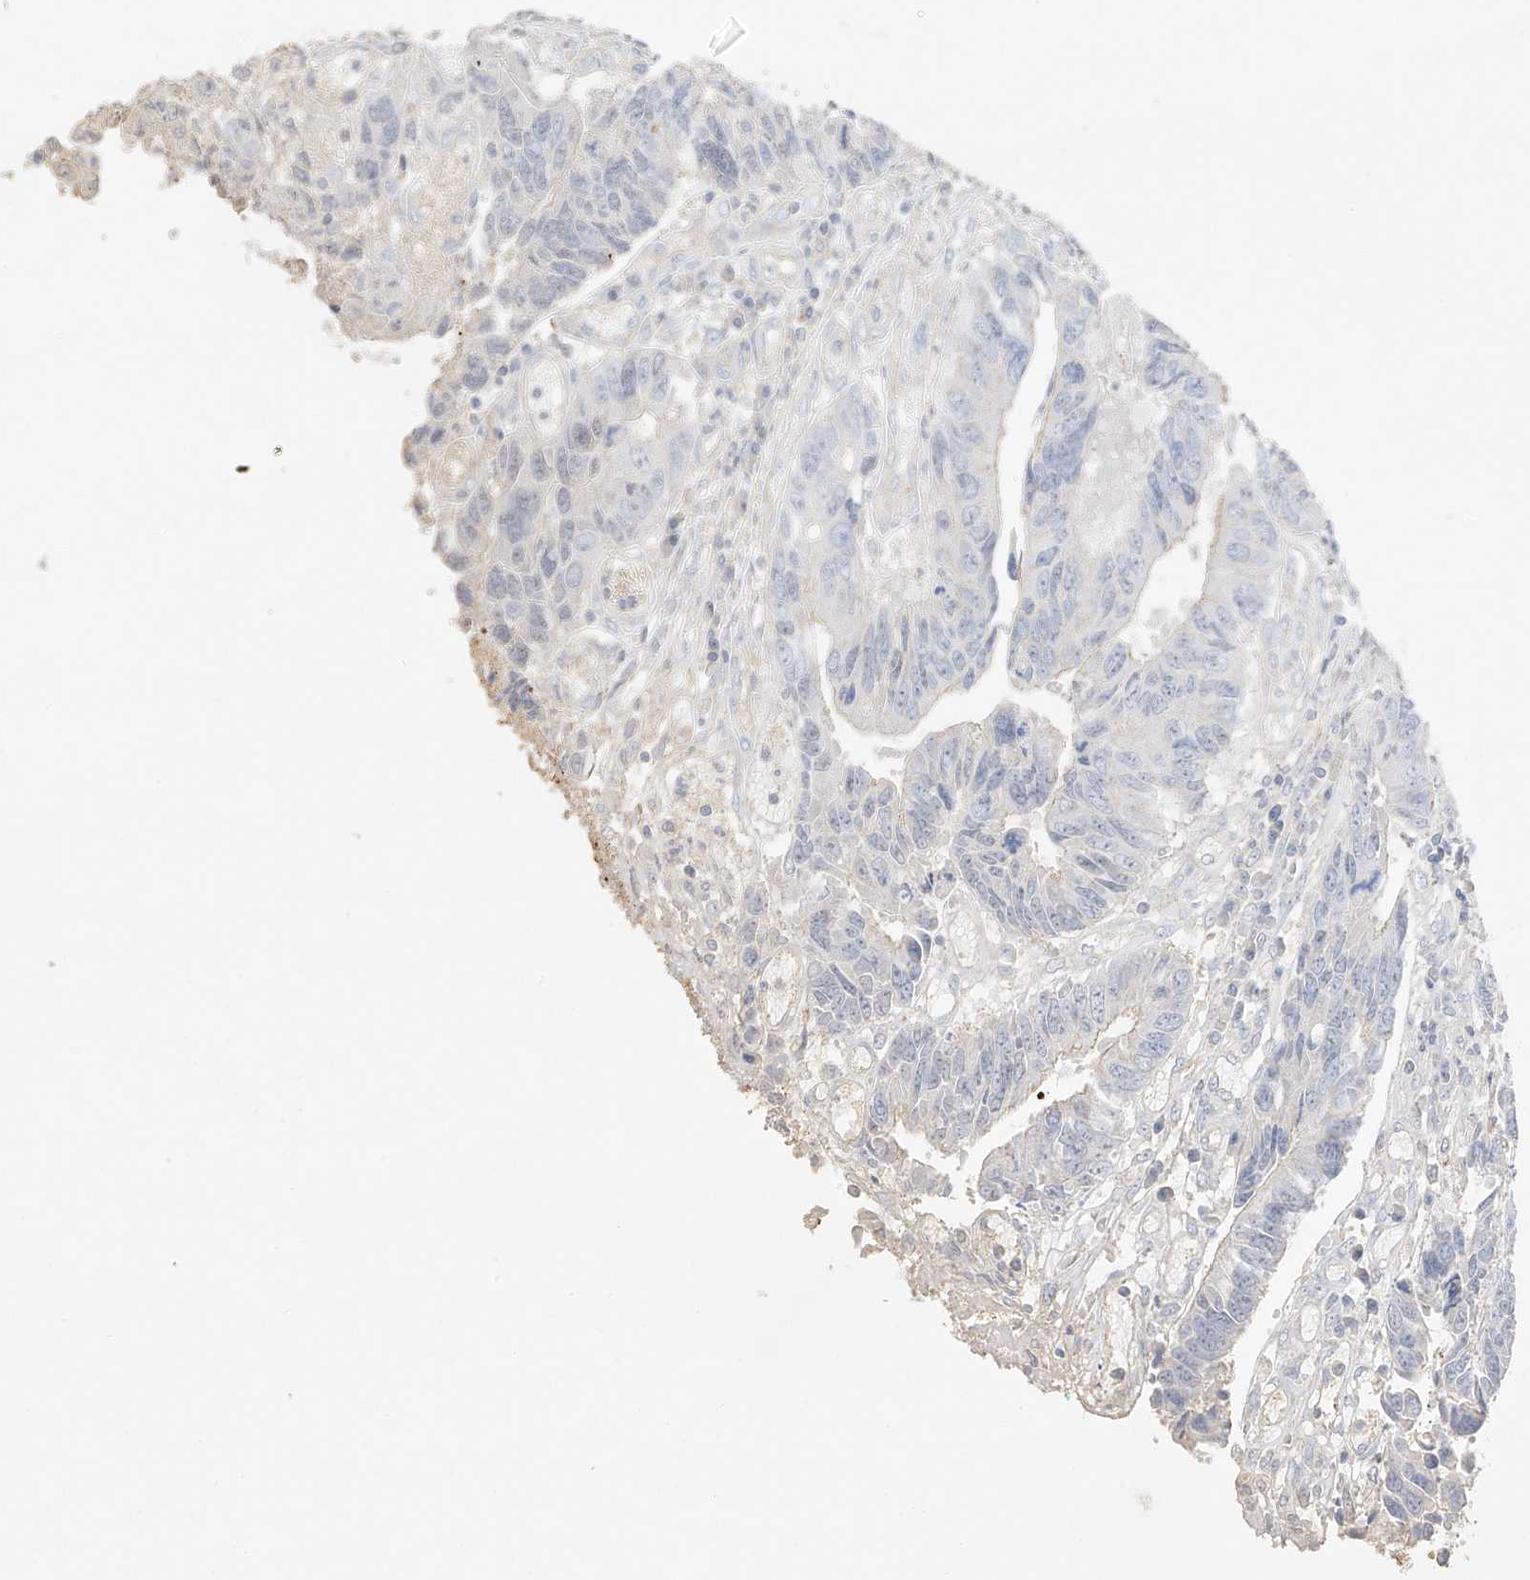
{"staining": {"intensity": "negative", "quantity": "none", "location": "none"}, "tissue": "colorectal cancer", "cell_type": "Tumor cells", "image_type": "cancer", "snomed": [{"axis": "morphology", "description": "Adenocarcinoma, NOS"}, {"axis": "topography", "description": "Rectum"}], "caption": "IHC micrograph of neoplastic tissue: adenocarcinoma (colorectal) stained with DAB shows no significant protein positivity in tumor cells.", "gene": "ZBTB41", "patient": {"sex": "male", "age": 84}}